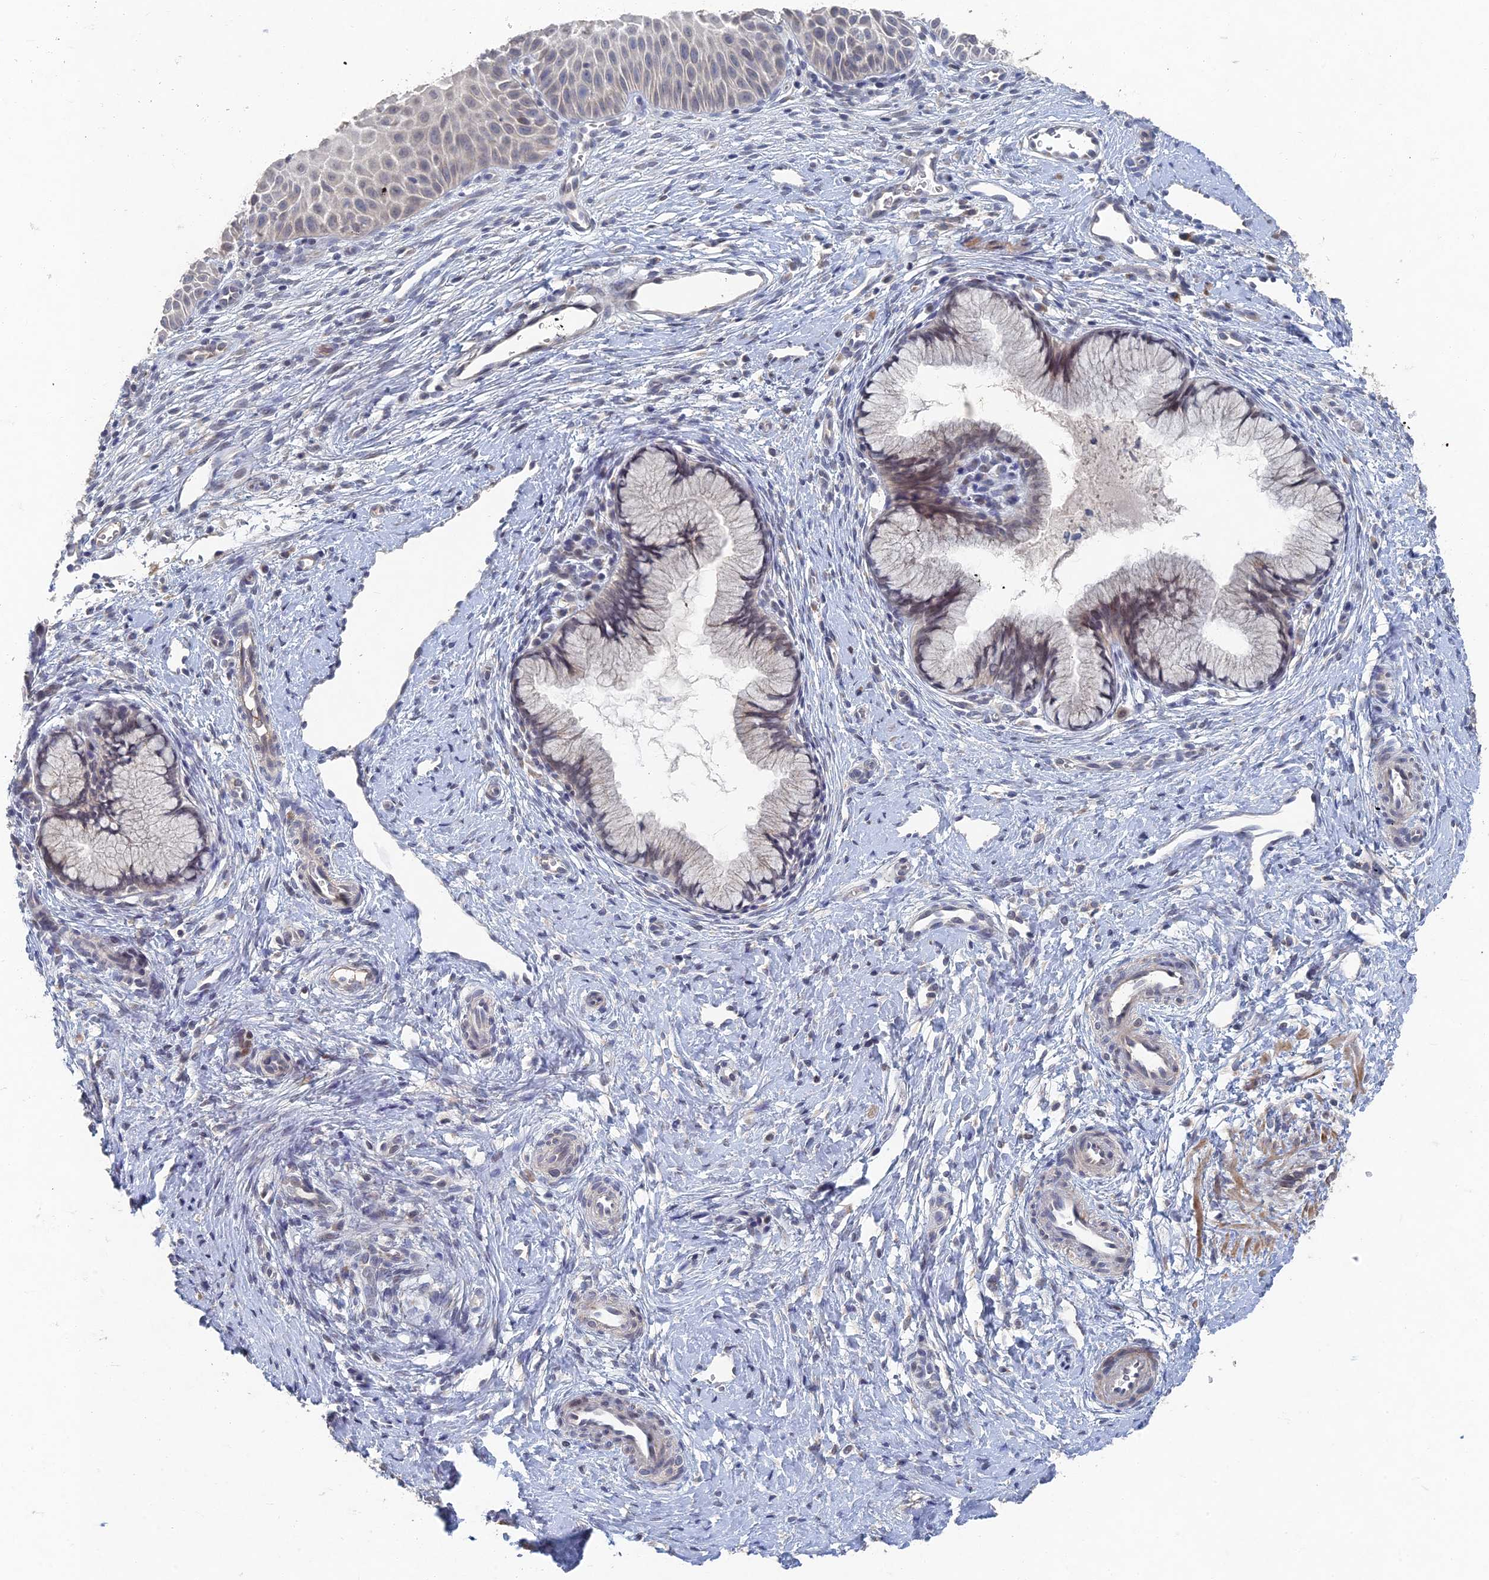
{"staining": {"intensity": "moderate", "quantity": "<25%", "location": "nuclear"}, "tissue": "cervix", "cell_type": "Glandular cells", "image_type": "normal", "snomed": [{"axis": "morphology", "description": "Normal tissue, NOS"}, {"axis": "topography", "description": "Cervix"}], "caption": "Glandular cells demonstrate low levels of moderate nuclear expression in about <25% of cells in unremarkable human cervix.", "gene": "GNA15", "patient": {"sex": "female", "age": 36}}